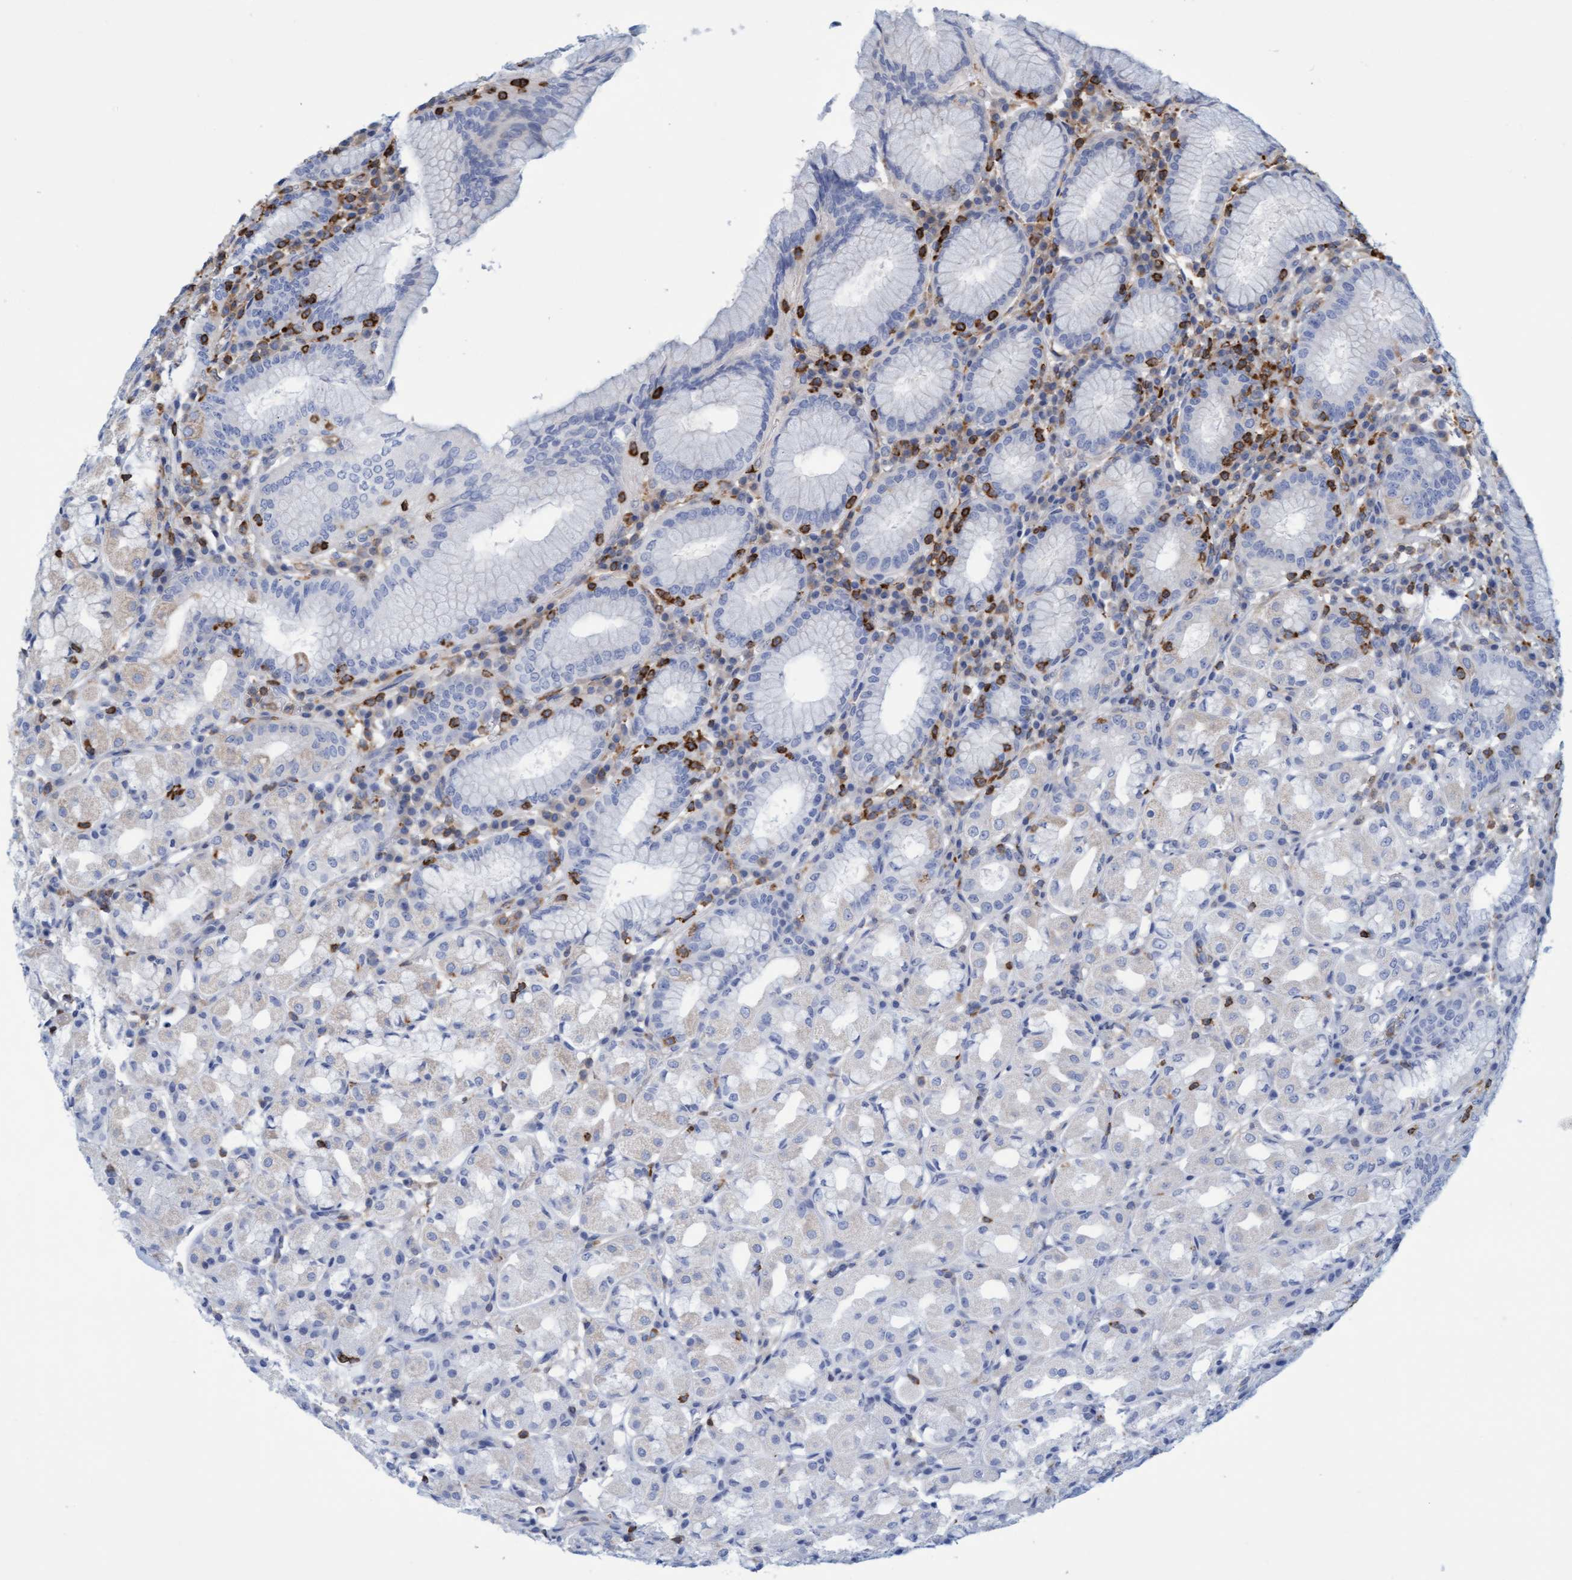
{"staining": {"intensity": "negative", "quantity": "none", "location": "none"}, "tissue": "stomach", "cell_type": "Glandular cells", "image_type": "normal", "snomed": [{"axis": "morphology", "description": "Normal tissue, NOS"}, {"axis": "topography", "description": "Stomach"}, {"axis": "topography", "description": "Stomach, lower"}], "caption": "Histopathology image shows no protein positivity in glandular cells of normal stomach.", "gene": "FNBP1", "patient": {"sex": "female", "age": 56}}